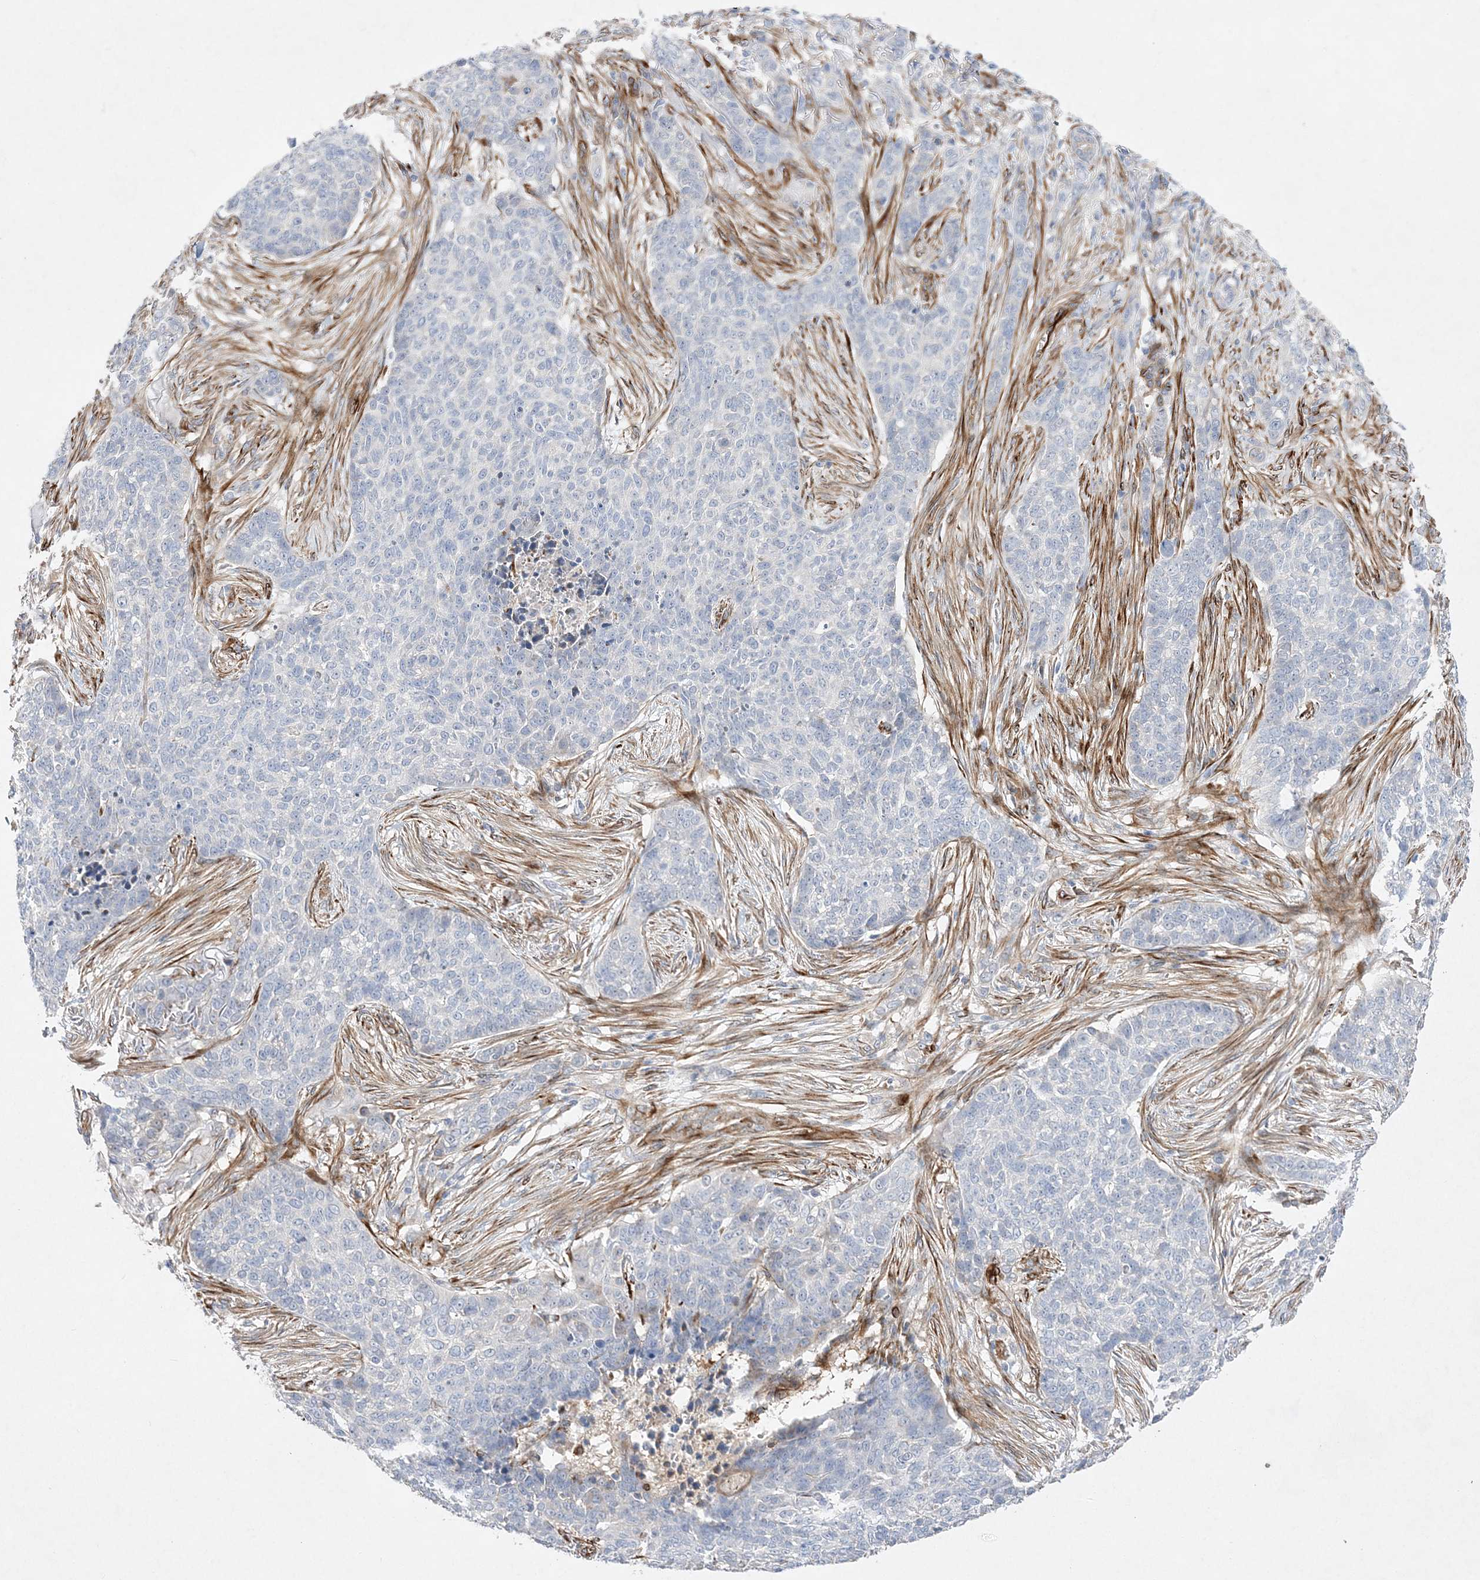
{"staining": {"intensity": "negative", "quantity": "none", "location": "none"}, "tissue": "skin cancer", "cell_type": "Tumor cells", "image_type": "cancer", "snomed": [{"axis": "morphology", "description": "Basal cell carcinoma"}, {"axis": "topography", "description": "Skin"}], "caption": "Skin cancer (basal cell carcinoma) was stained to show a protein in brown. There is no significant expression in tumor cells.", "gene": "TMEM132B", "patient": {"sex": "male", "age": 85}}